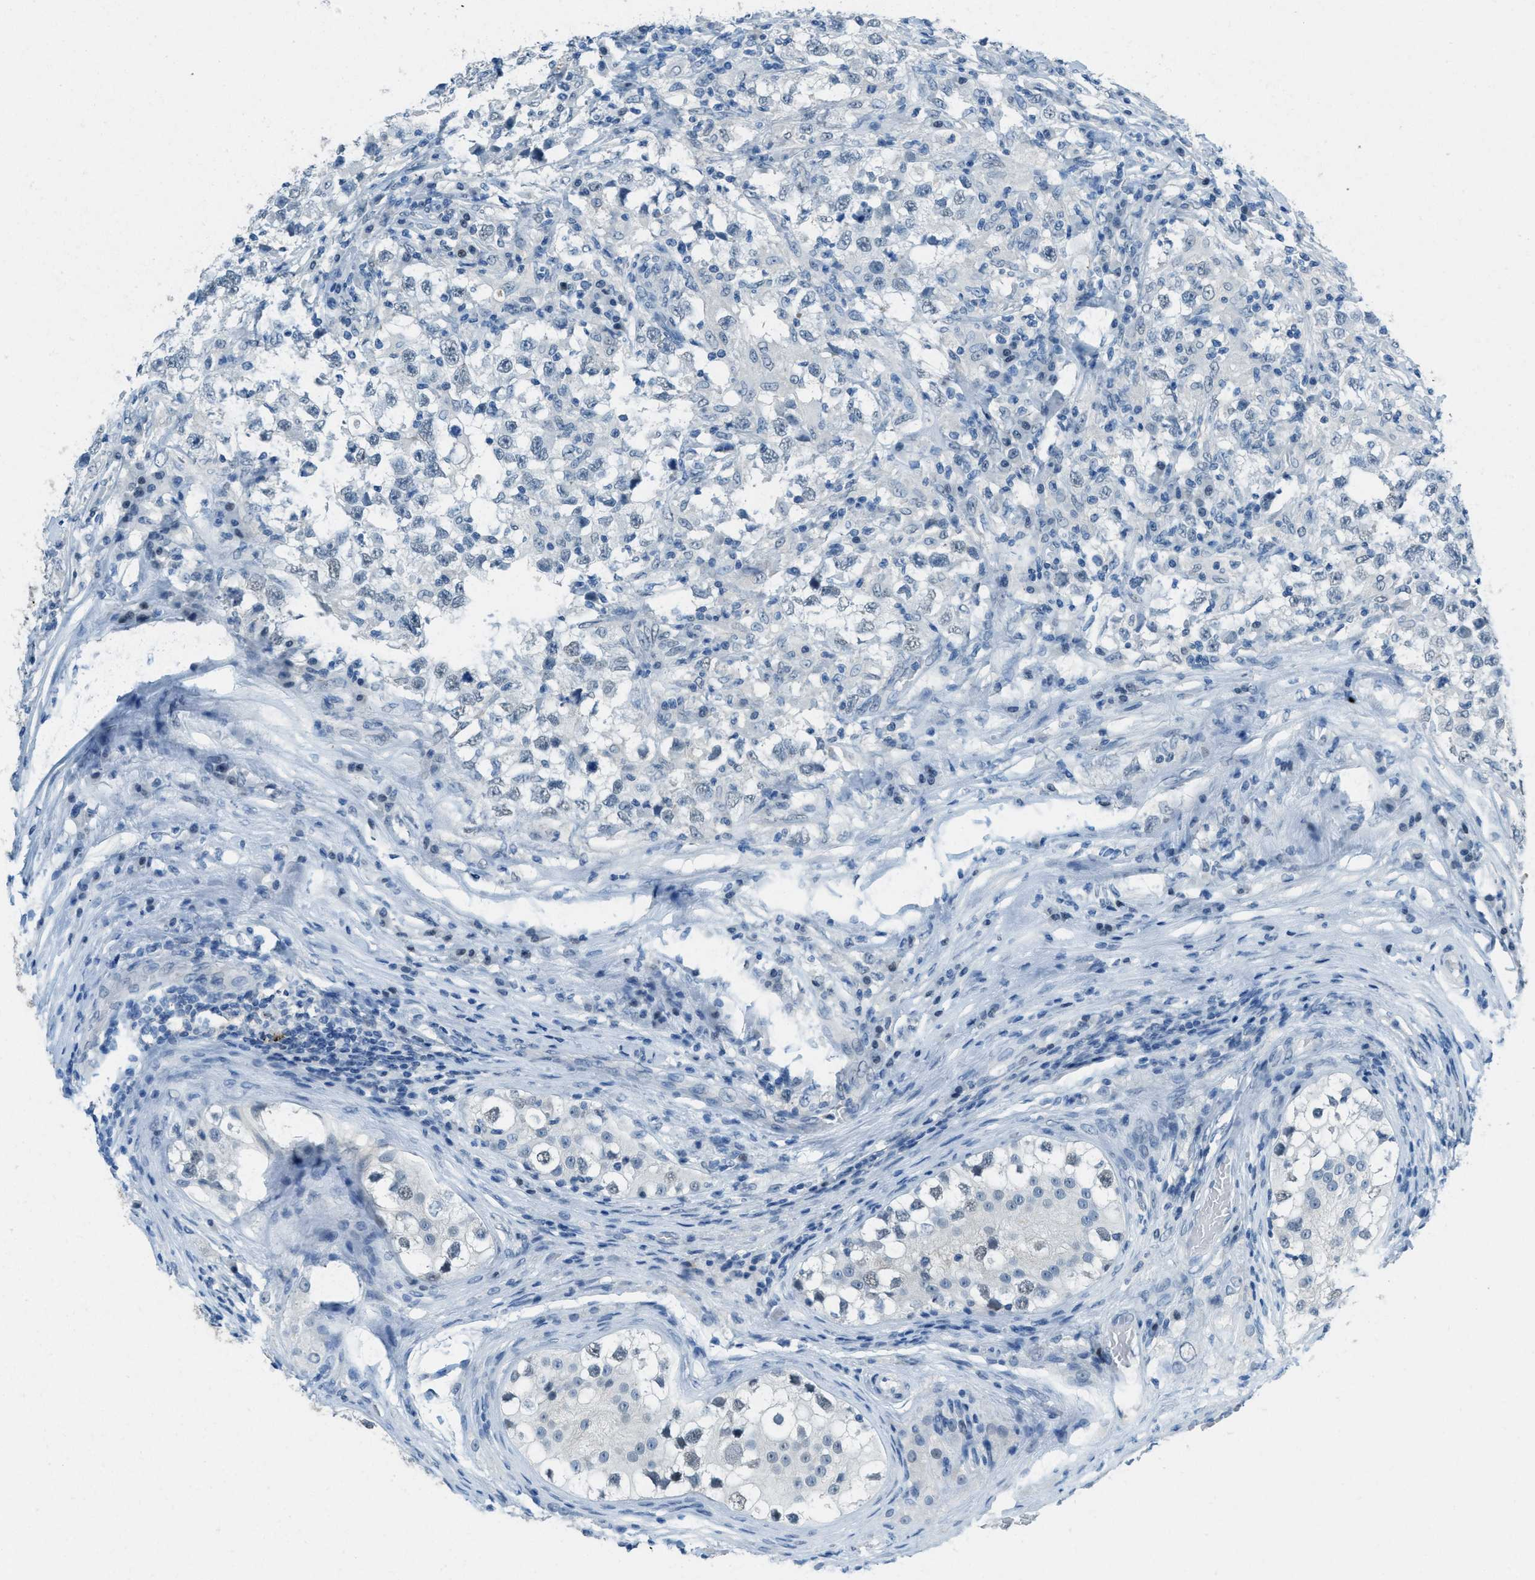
{"staining": {"intensity": "negative", "quantity": "none", "location": "none"}, "tissue": "testis cancer", "cell_type": "Tumor cells", "image_type": "cancer", "snomed": [{"axis": "morphology", "description": "Carcinoma, Embryonal, NOS"}, {"axis": "topography", "description": "Testis"}], "caption": "A photomicrograph of human testis cancer (embryonal carcinoma) is negative for staining in tumor cells.", "gene": "TTC13", "patient": {"sex": "male", "age": 21}}